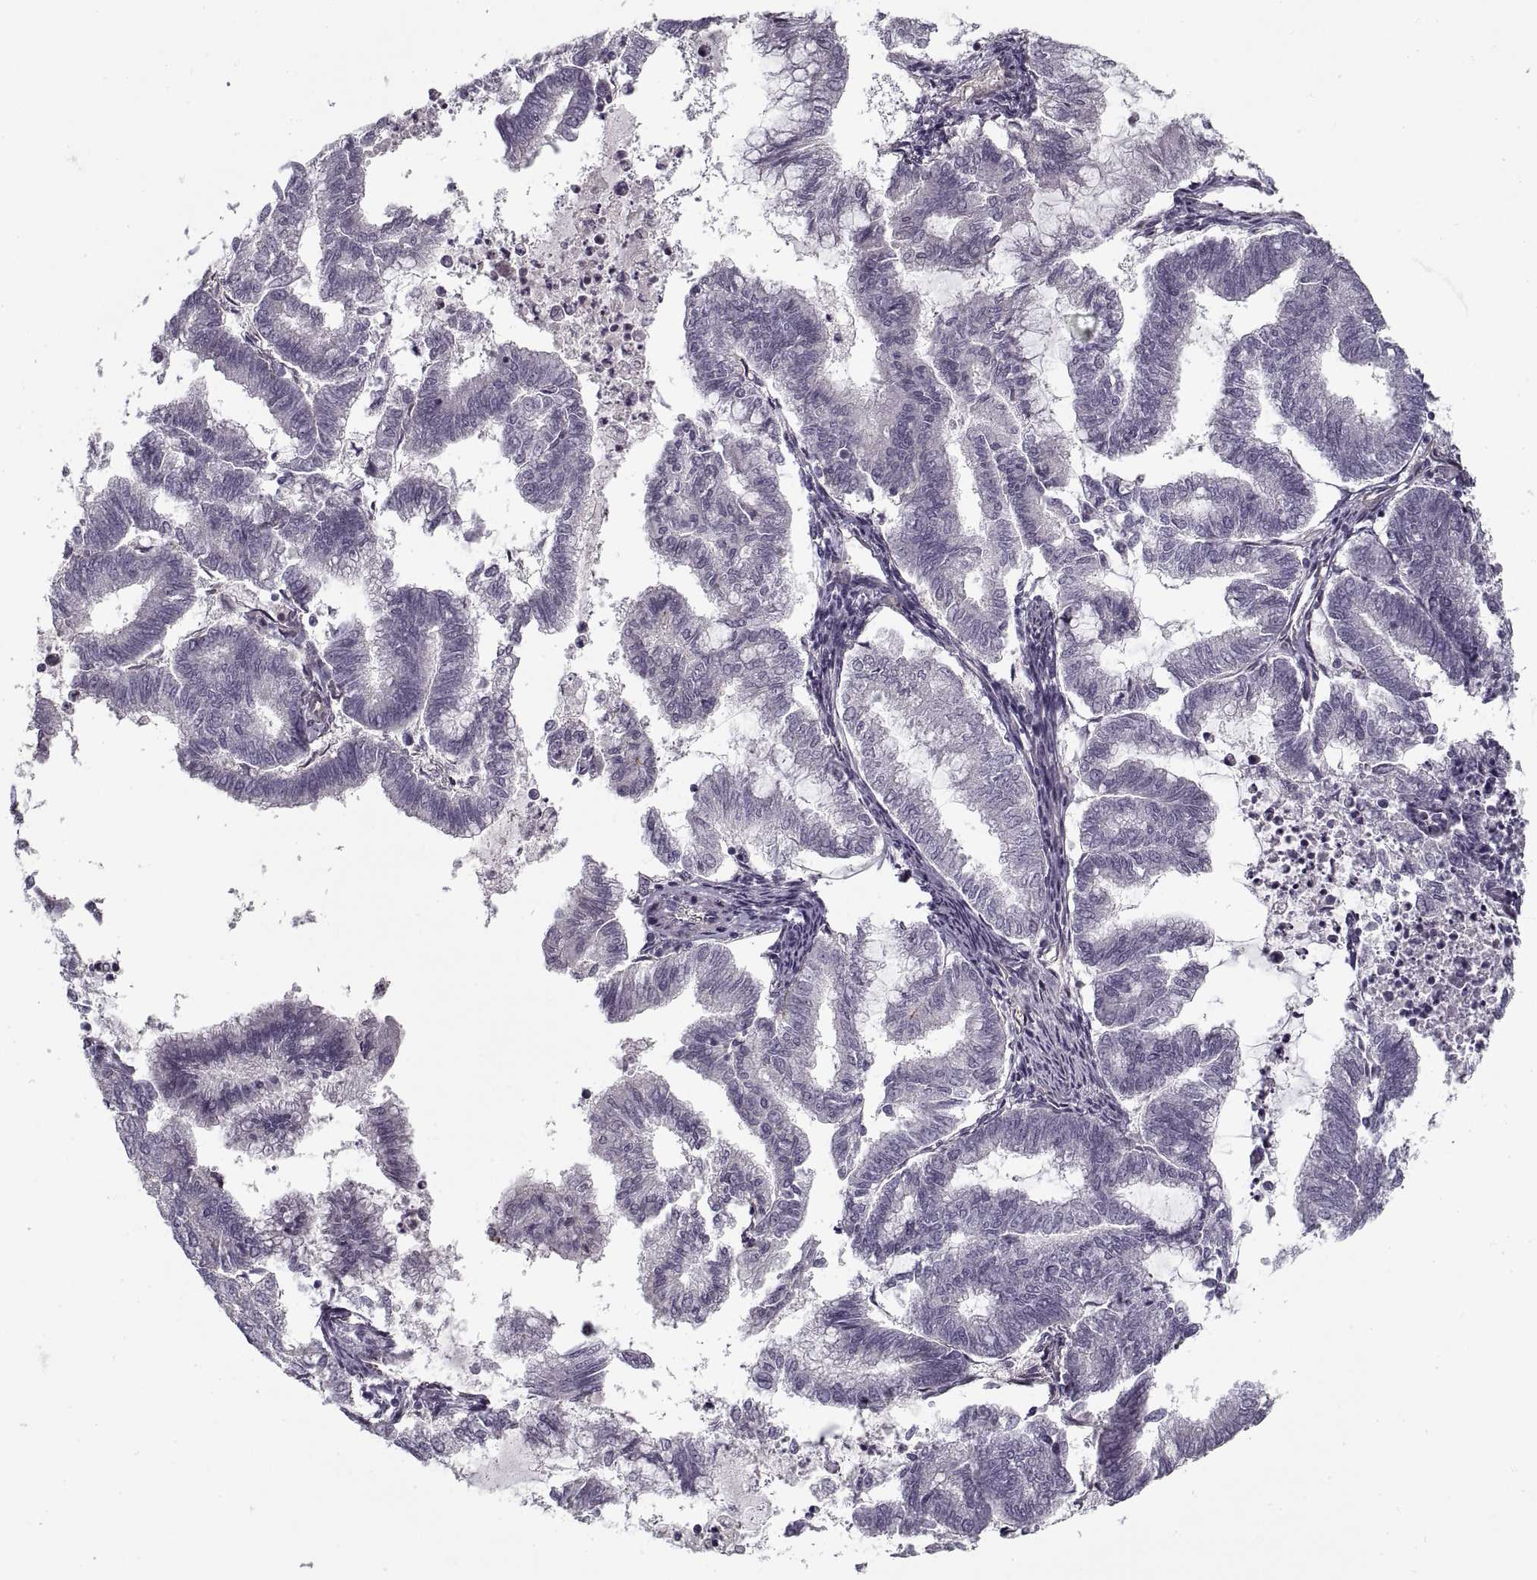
{"staining": {"intensity": "negative", "quantity": "none", "location": "none"}, "tissue": "endometrial cancer", "cell_type": "Tumor cells", "image_type": "cancer", "snomed": [{"axis": "morphology", "description": "Adenocarcinoma, NOS"}, {"axis": "topography", "description": "Endometrium"}], "caption": "Endometrial cancer was stained to show a protein in brown. There is no significant expression in tumor cells. (DAB (3,3'-diaminobenzidine) IHC with hematoxylin counter stain).", "gene": "LAMB2", "patient": {"sex": "female", "age": 79}}